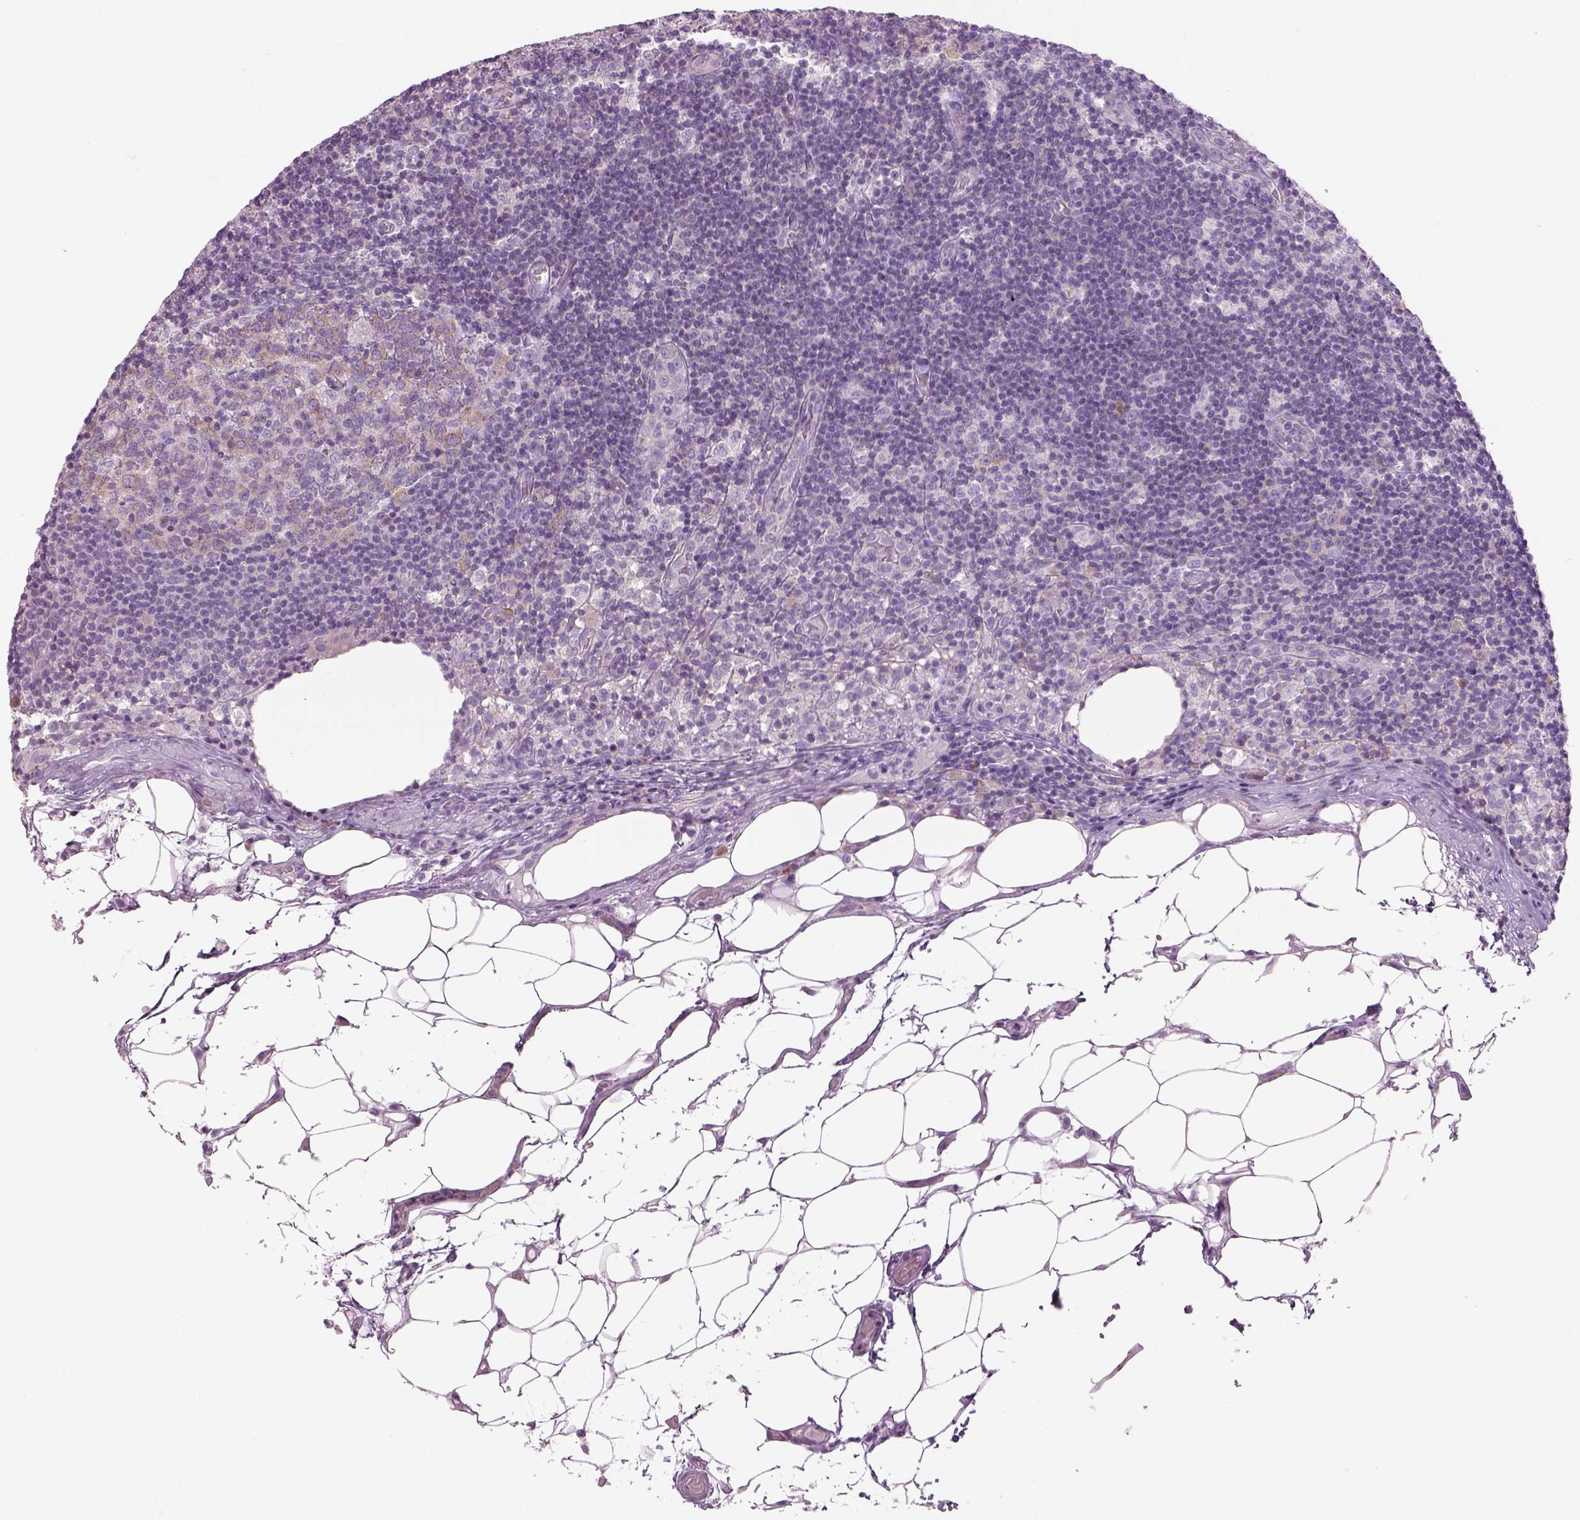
{"staining": {"intensity": "weak", "quantity": "<25%", "location": "cytoplasmic/membranous"}, "tissue": "lymph node", "cell_type": "Germinal center cells", "image_type": "normal", "snomed": [{"axis": "morphology", "description": "Normal tissue, NOS"}, {"axis": "topography", "description": "Lymph node"}], "caption": "This is an immunohistochemistry photomicrograph of benign human lymph node. There is no expression in germinal center cells.", "gene": "CHST14", "patient": {"sex": "male", "age": 62}}